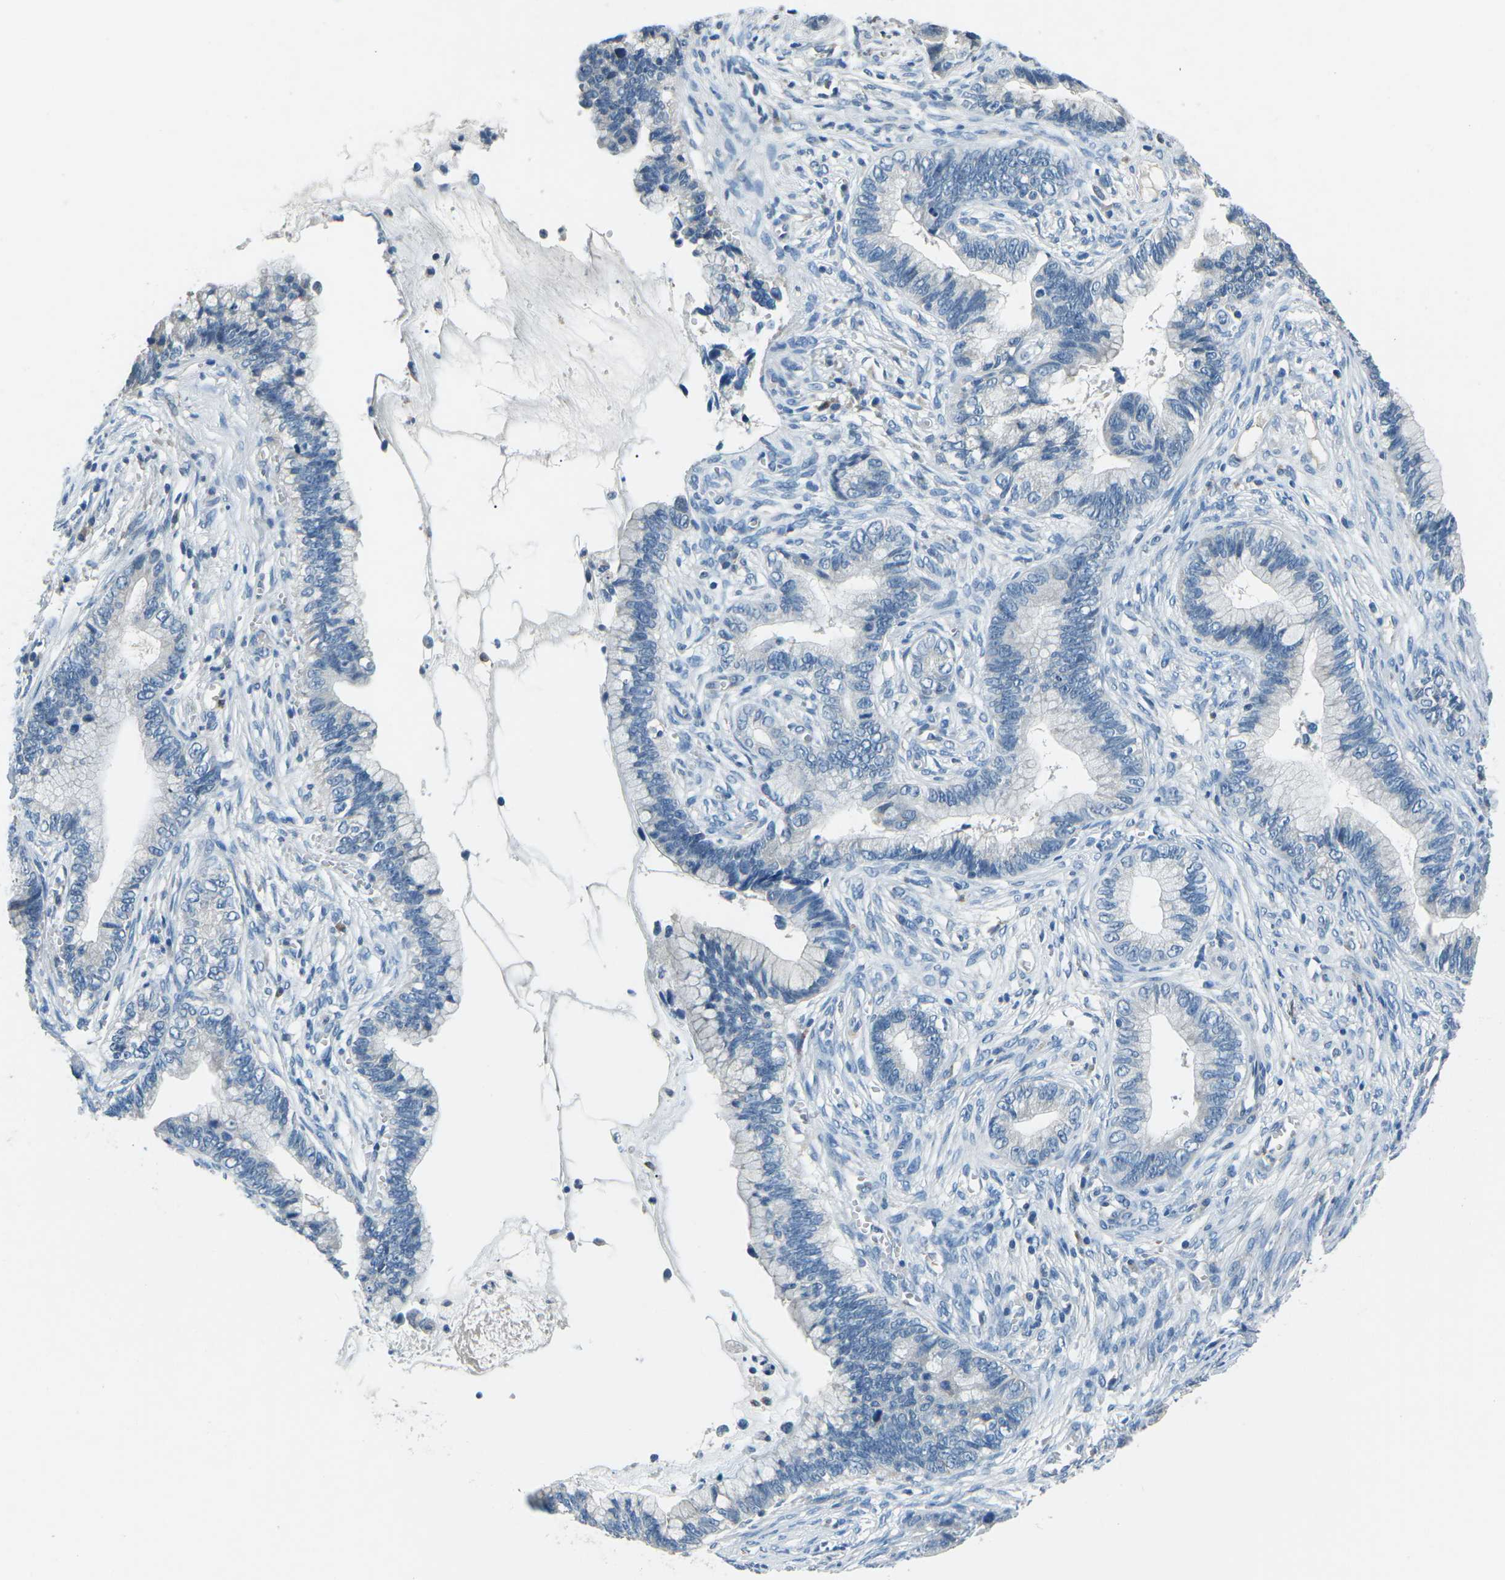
{"staining": {"intensity": "negative", "quantity": "none", "location": "none"}, "tissue": "cervical cancer", "cell_type": "Tumor cells", "image_type": "cancer", "snomed": [{"axis": "morphology", "description": "Adenocarcinoma, NOS"}, {"axis": "topography", "description": "Cervix"}], "caption": "IHC photomicrograph of neoplastic tissue: cervical cancer (adenocarcinoma) stained with DAB shows no significant protein staining in tumor cells.", "gene": "CD1D", "patient": {"sex": "female", "age": 44}}